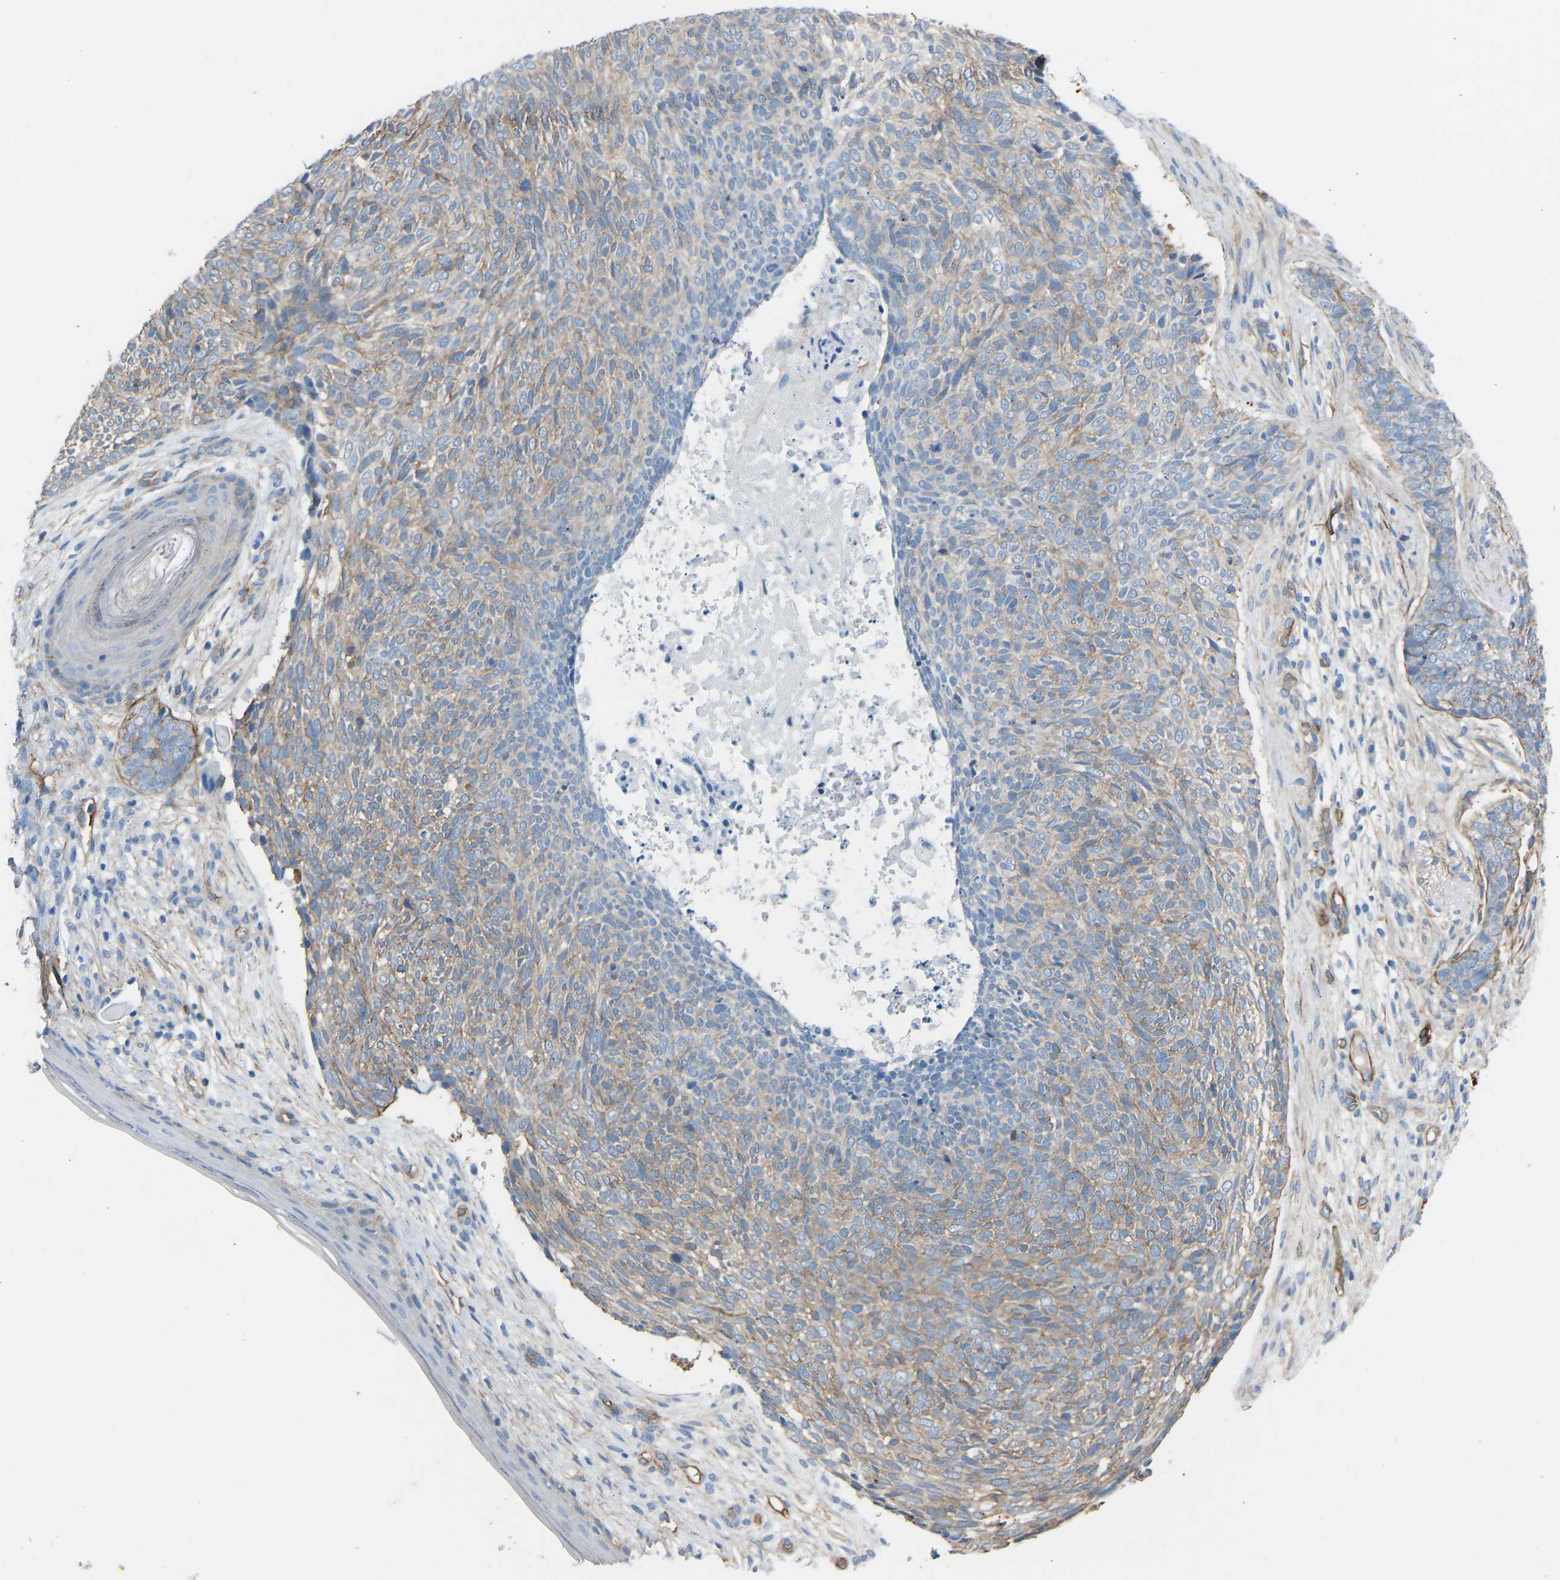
{"staining": {"intensity": "weak", "quantity": "25%-75%", "location": "cytoplasmic/membranous"}, "tissue": "skin cancer", "cell_type": "Tumor cells", "image_type": "cancer", "snomed": [{"axis": "morphology", "description": "Basal cell carcinoma"}, {"axis": "topography", "description": "Skin"}], "caption": "Immunohistochemical staining of skin cancer reveals weak cytoplasmic/membranous protein positivity in about 25%-75% of tumor cells.", "gene": "MYH10", "patient": {"sex": "female", "age": 84}}